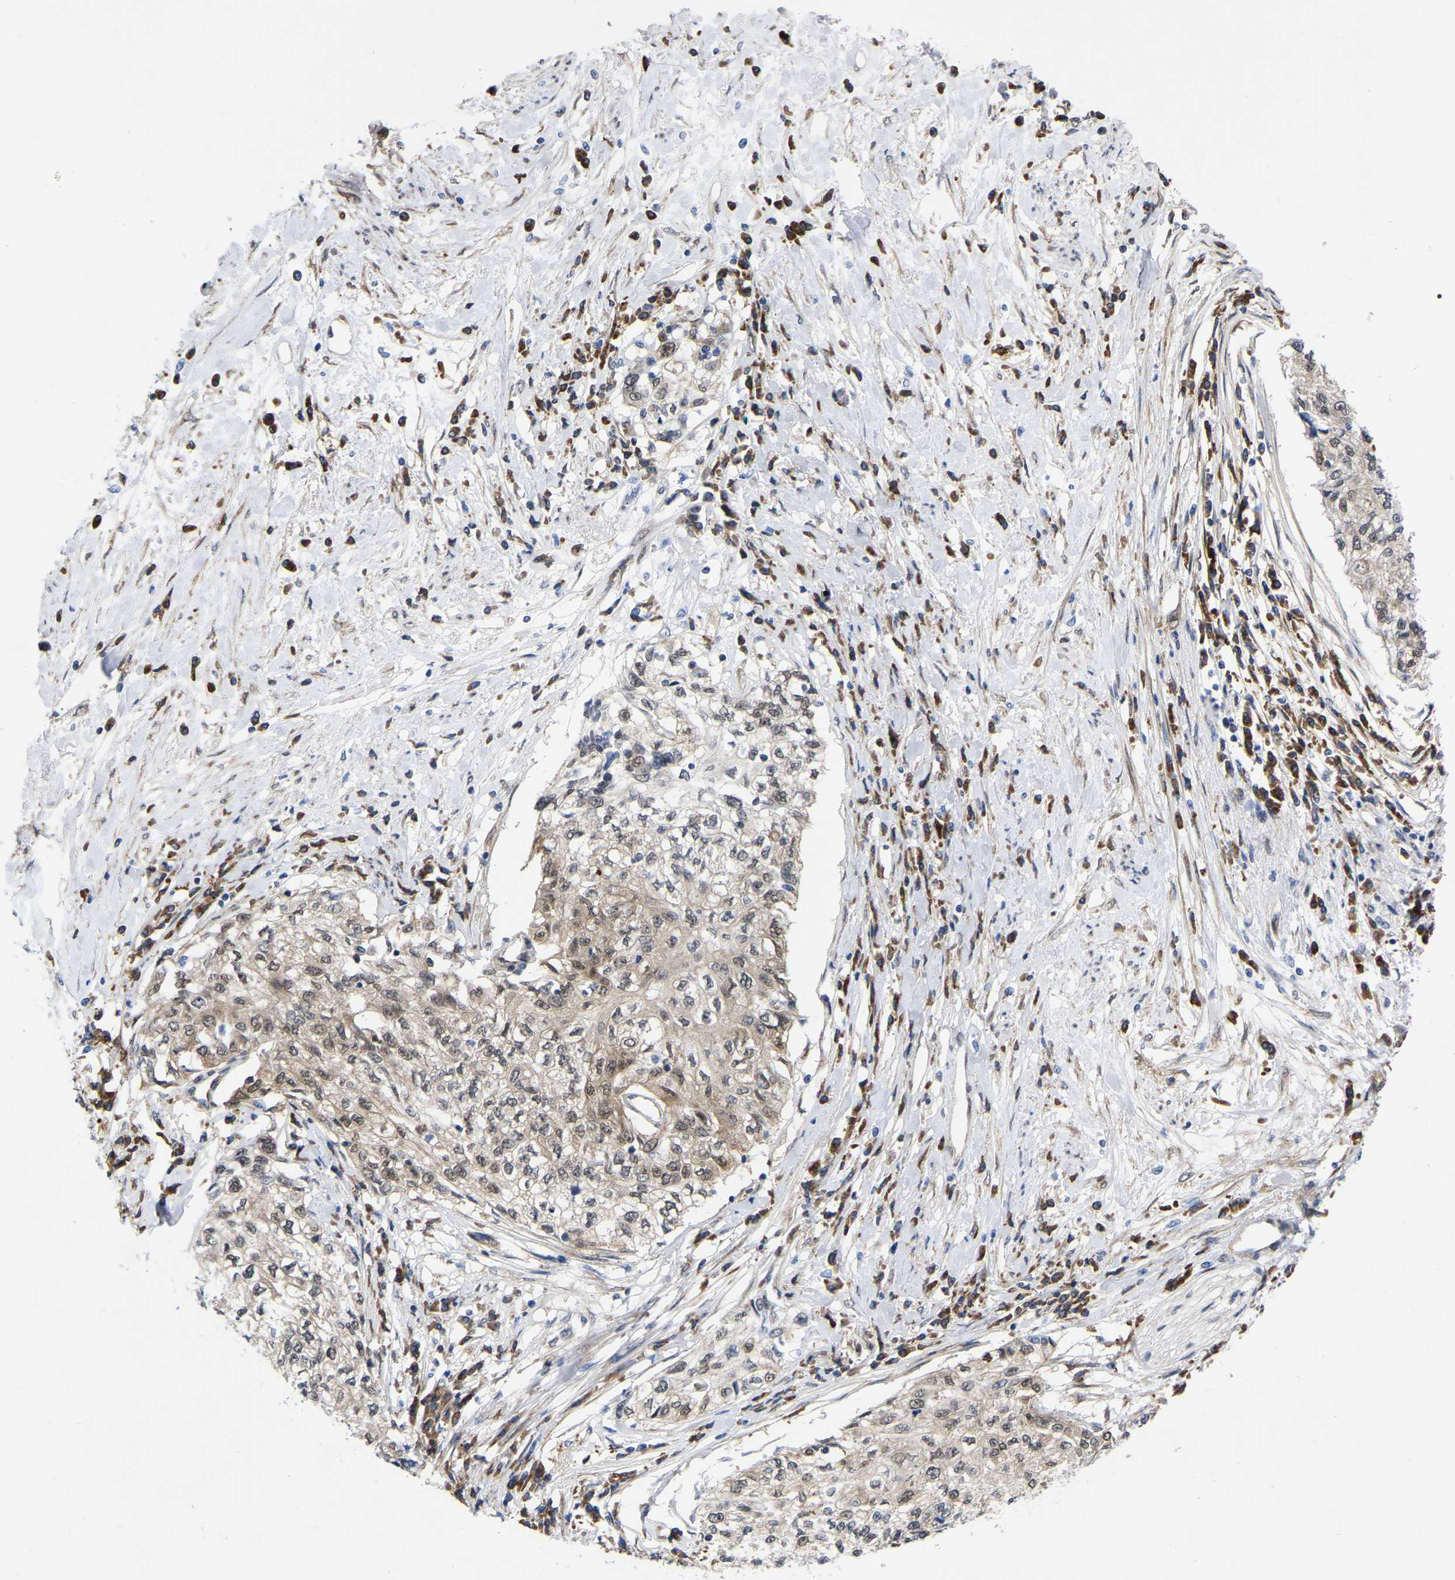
{"staining": {"intensity": "weak", "quantity": "<25%", "location": "cytoplasmic/membranous,nuclear"}, "tissue": "cervical cancer", "cell_type": "Tumor cells", "image_type": "cancer", "snomed": [{"axis": "morphology", "description": "Squamous cell carcinoma, NOS"}, {"axis": "topography", "description": "Cervix"}], "caption": "High magnification brightfield microscopy of cervical squamous cell carcinoma stained with DAB (brown) and counterstained with hematoxylin (blue): tumor cells show no significant positivity.", "gene": "UBE4B", "patient": {"sex": "female", "age": 57}}